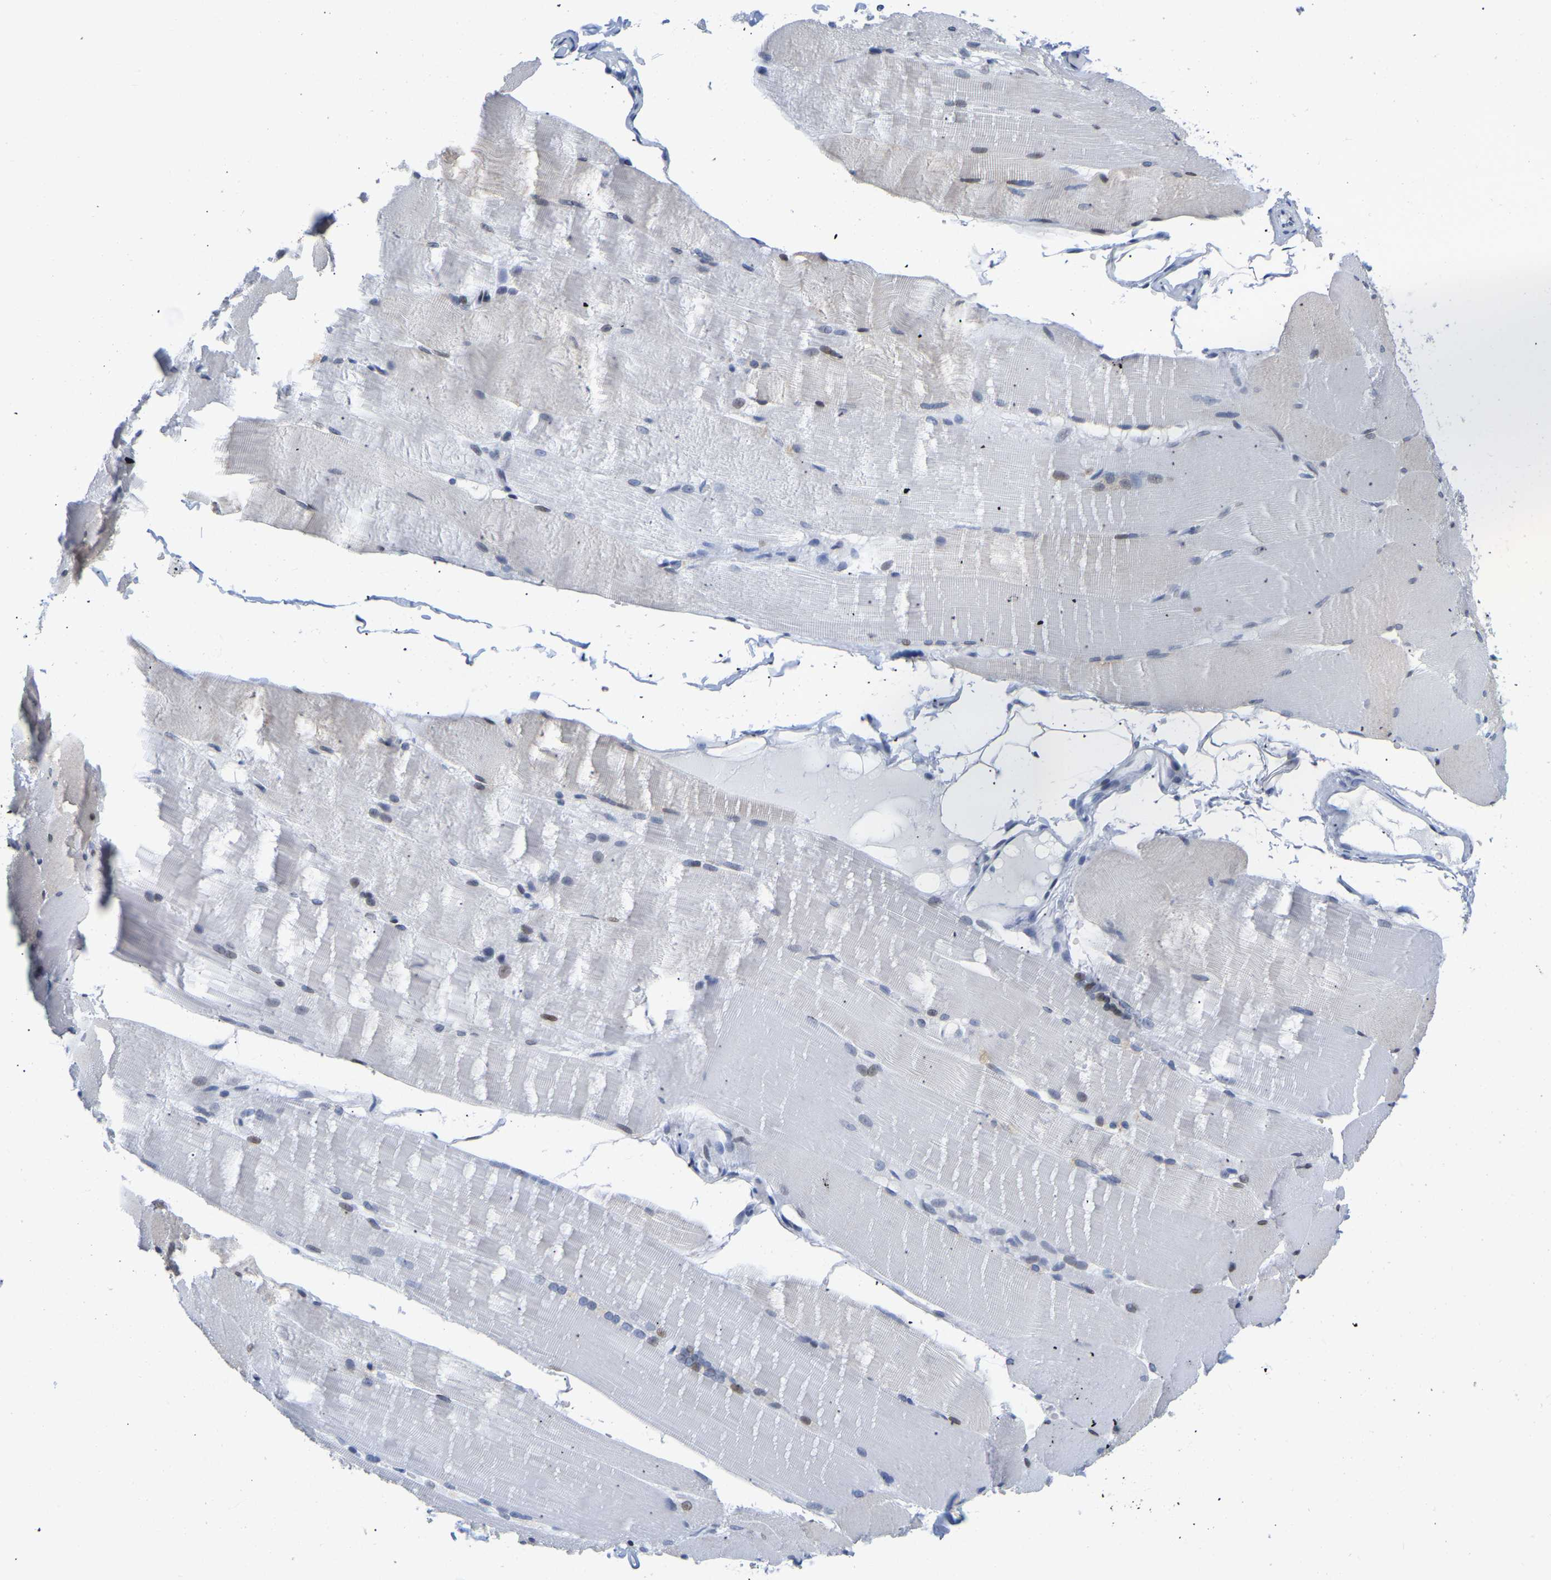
{"staining": {"intensity": "weak", "quantity": "<25%", "location": "cytoplasmic/membranous,nuclear"}, "tissue": "skeletal muscle", "cell_type": "Myocytes", "image_type": "normal", "snomed": [{"axis": "morphology", "description": "Normal tissue, NOS"}, {"axis": "topography", "description": "Skin"}, {"axis": "topography", "description": "Skeletal muscle"}], "caption": "The immunohistochemistry histopathology image has no significant expression in myocytes of skeletal muscle. (Immunohistochemistry (ihc), brightfield microscopy, high magnification).", "gene": "UPK3A", "patient": {"sex": "male", "age": 83}}